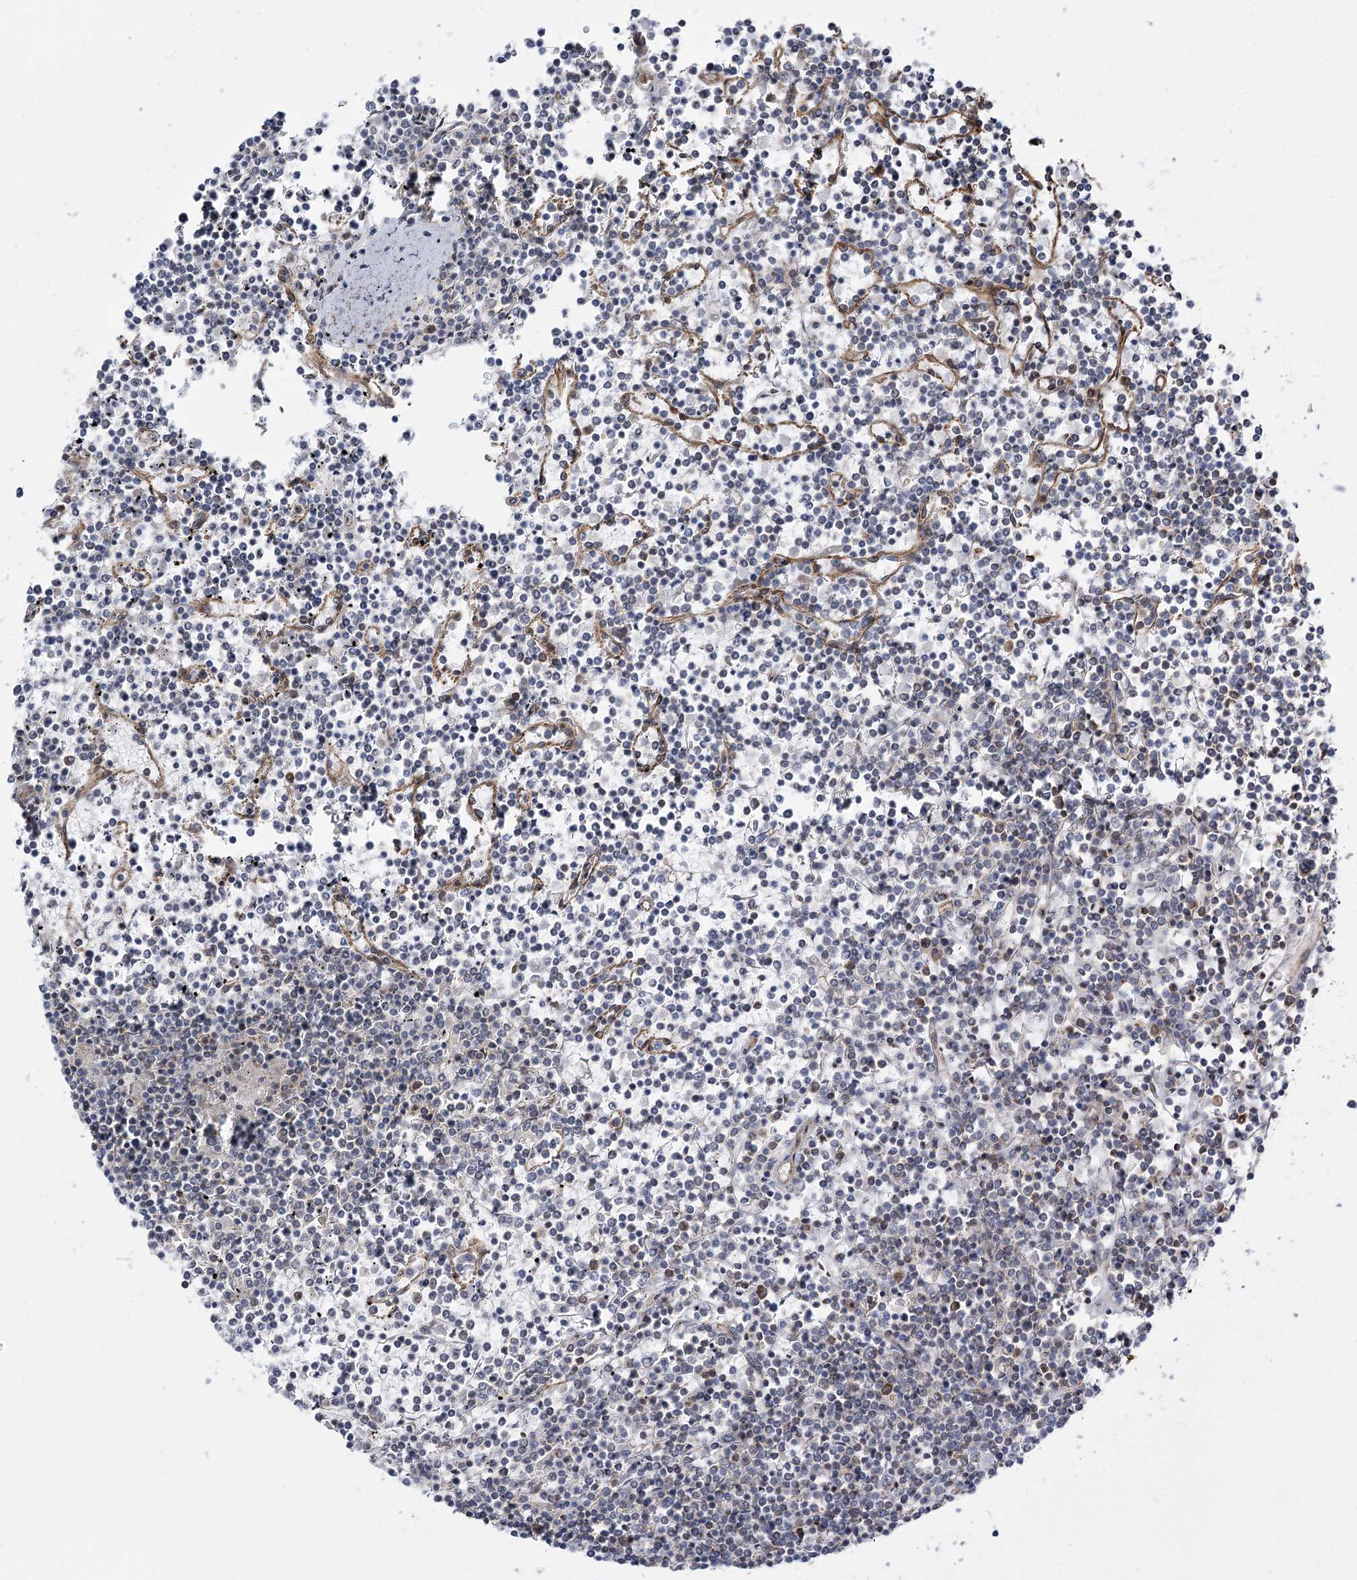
{"staining": {"intensity": "negative", "quantity": "none", "location": "none"}, "tissue": "lymphoma", "cell_type": "Tumor cells", "image_type": "cancer", "snomed": [{"axis": "morphology", "description": "Malignant lymphoma, non-Hodgkin's type, Low grade"}, {"axis": "topography", "description": "Spleen"}], "caption": "Immunohistochemistry micrograph of neoplastic tissue: lymphoma stained with DAB (3,3'-diaminobenzidine) demonstrates no significant protein positivity in tumor cells.", "gene": "SH3BP5L", "patient": {"sex": "female", "age": 19}}